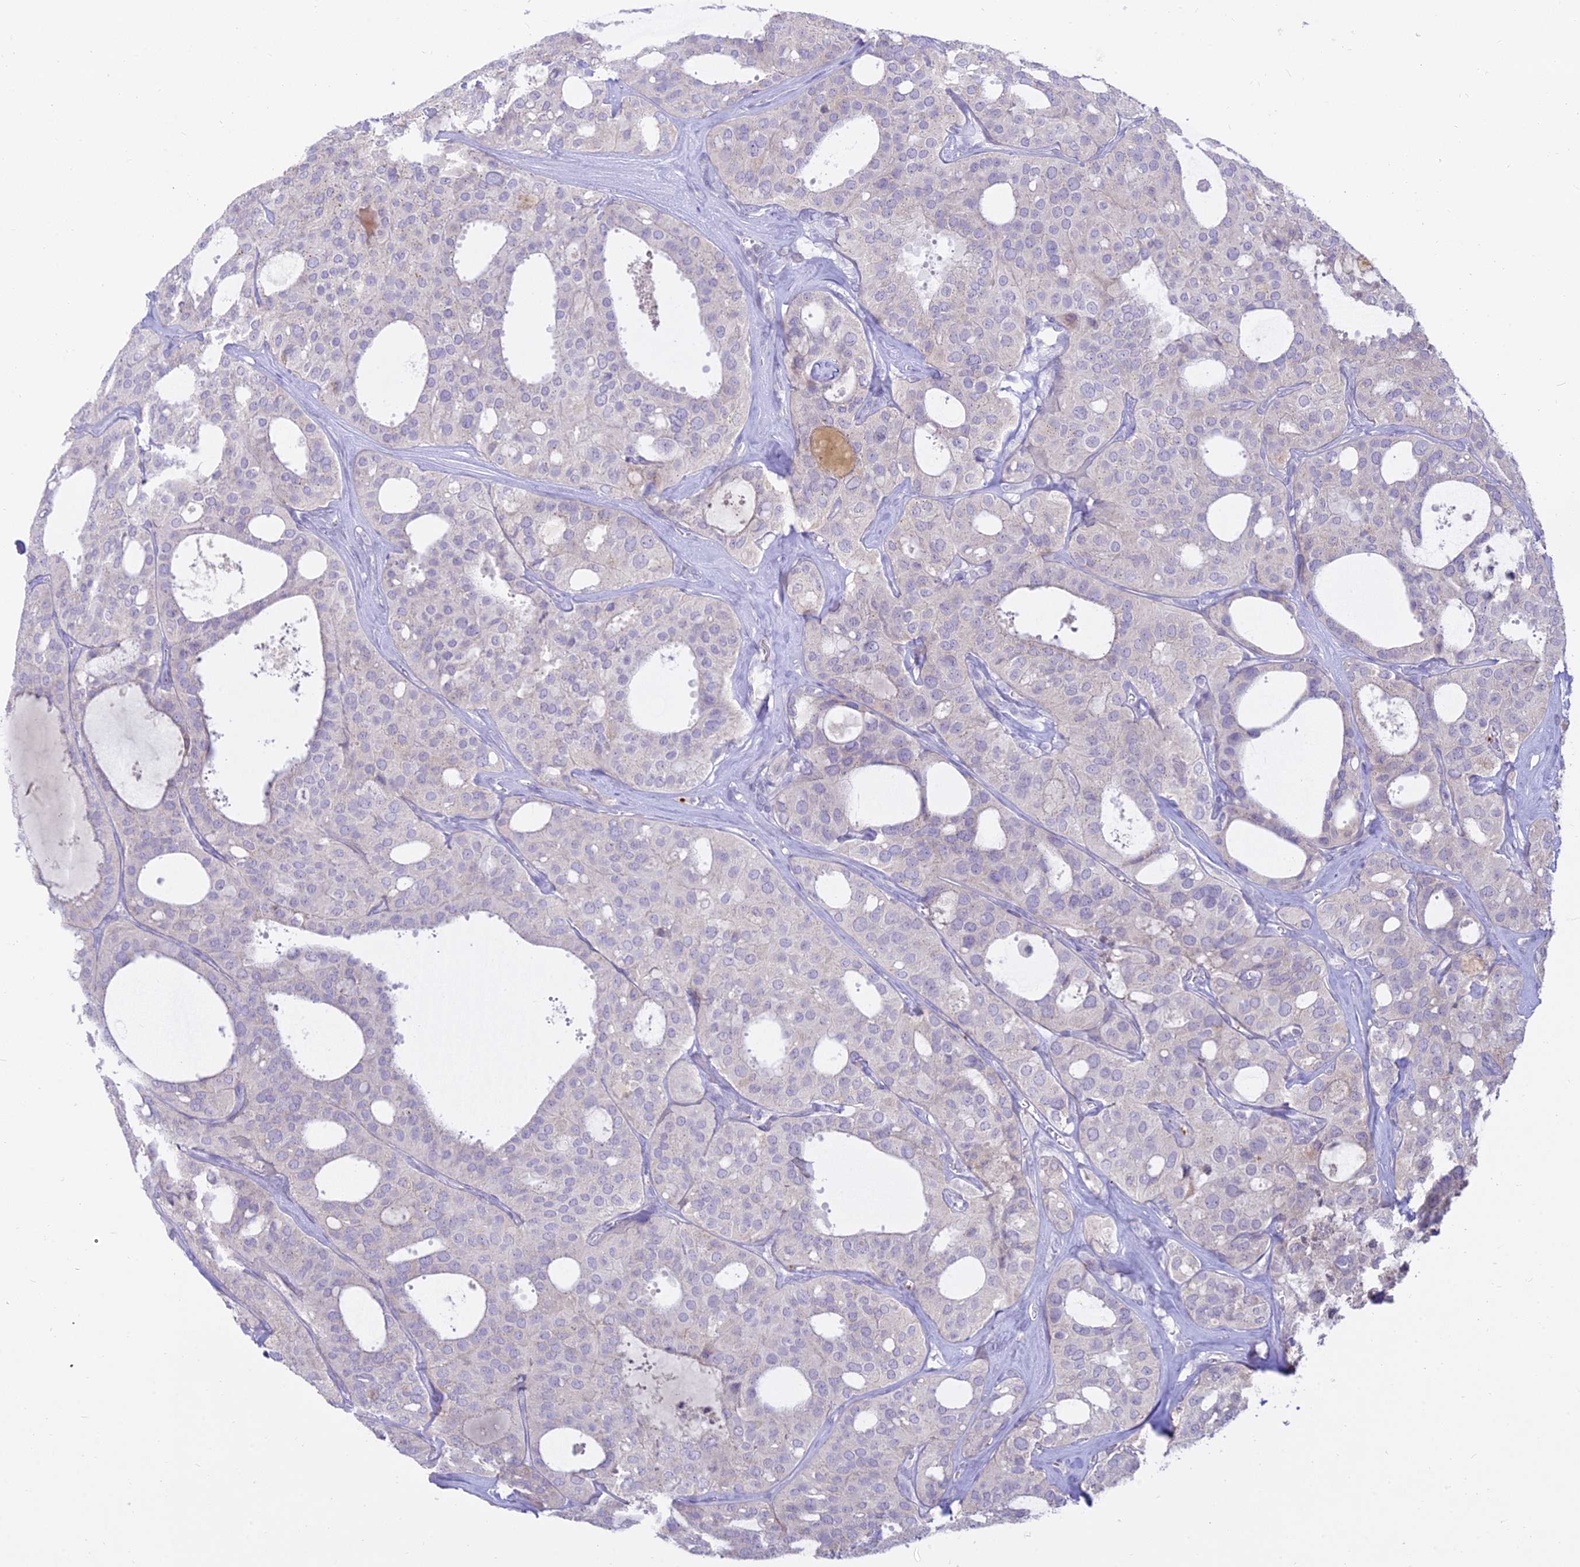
{"staining": {"intensity": "negative", "quantity": "none", "location": "none"}, "tissue": "thyroid cancer", "cell_type": "Tumor cells", "image_type": "cancer", "snomed": [{"axis": "morphology", "description": "Follicular adenoma carcinoma, NOS"}, {"axis": "topography", "description": "Thyroid gland"}], "caption": "Micrograph shows no protein positivity in tumor cells of follicular adenoma carcinoma (thyroid) tissue. (DAB (3,3'-diaminobenzidine) immunohistochemistry (IHC) with hematoxylin counter stain).", "gene": "TMEM40", "patient": {"sex": "male", "age": 75}}